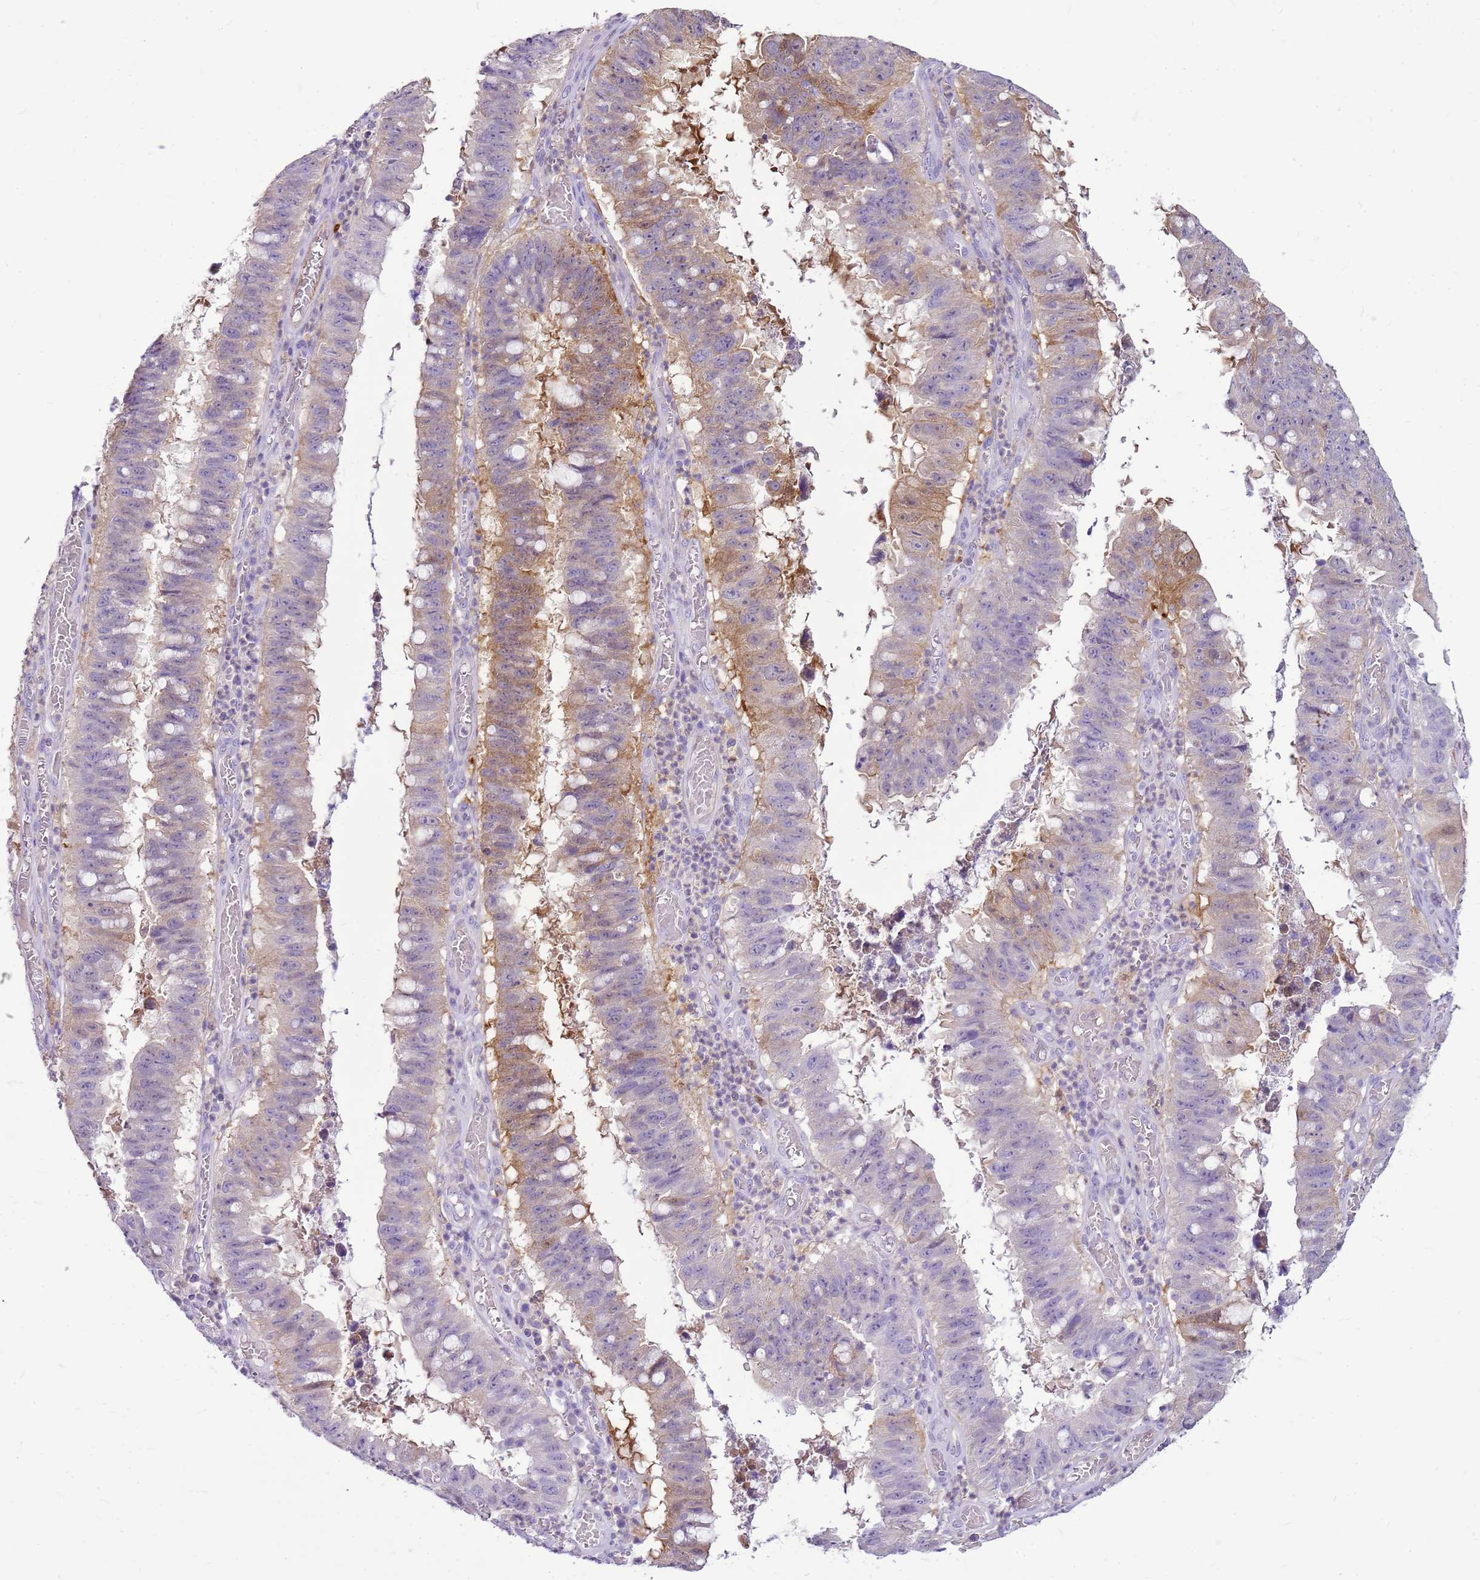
{"staining": {"intensity": "weak", "quantity": "25%-75%", "location": "cytoplasmic/membranous"}, "tissue": "stomach cancer", "cell_type": "Tumor cells", "image_type": "cancer", "snomed": [{"axis": "morphology", "description": "Adenocarcinoma, NOS"}, {"axis": "topography", "description": "Stomach"}], "caption": "The image reveals staining of stomach cancer (adenocarcinoma), revealing weak cytoplasmic/membranous protein expression (brown color) within tumor cells.", "gene": "SULT1E1", "patient": {"sex": "male", "age": 59}}